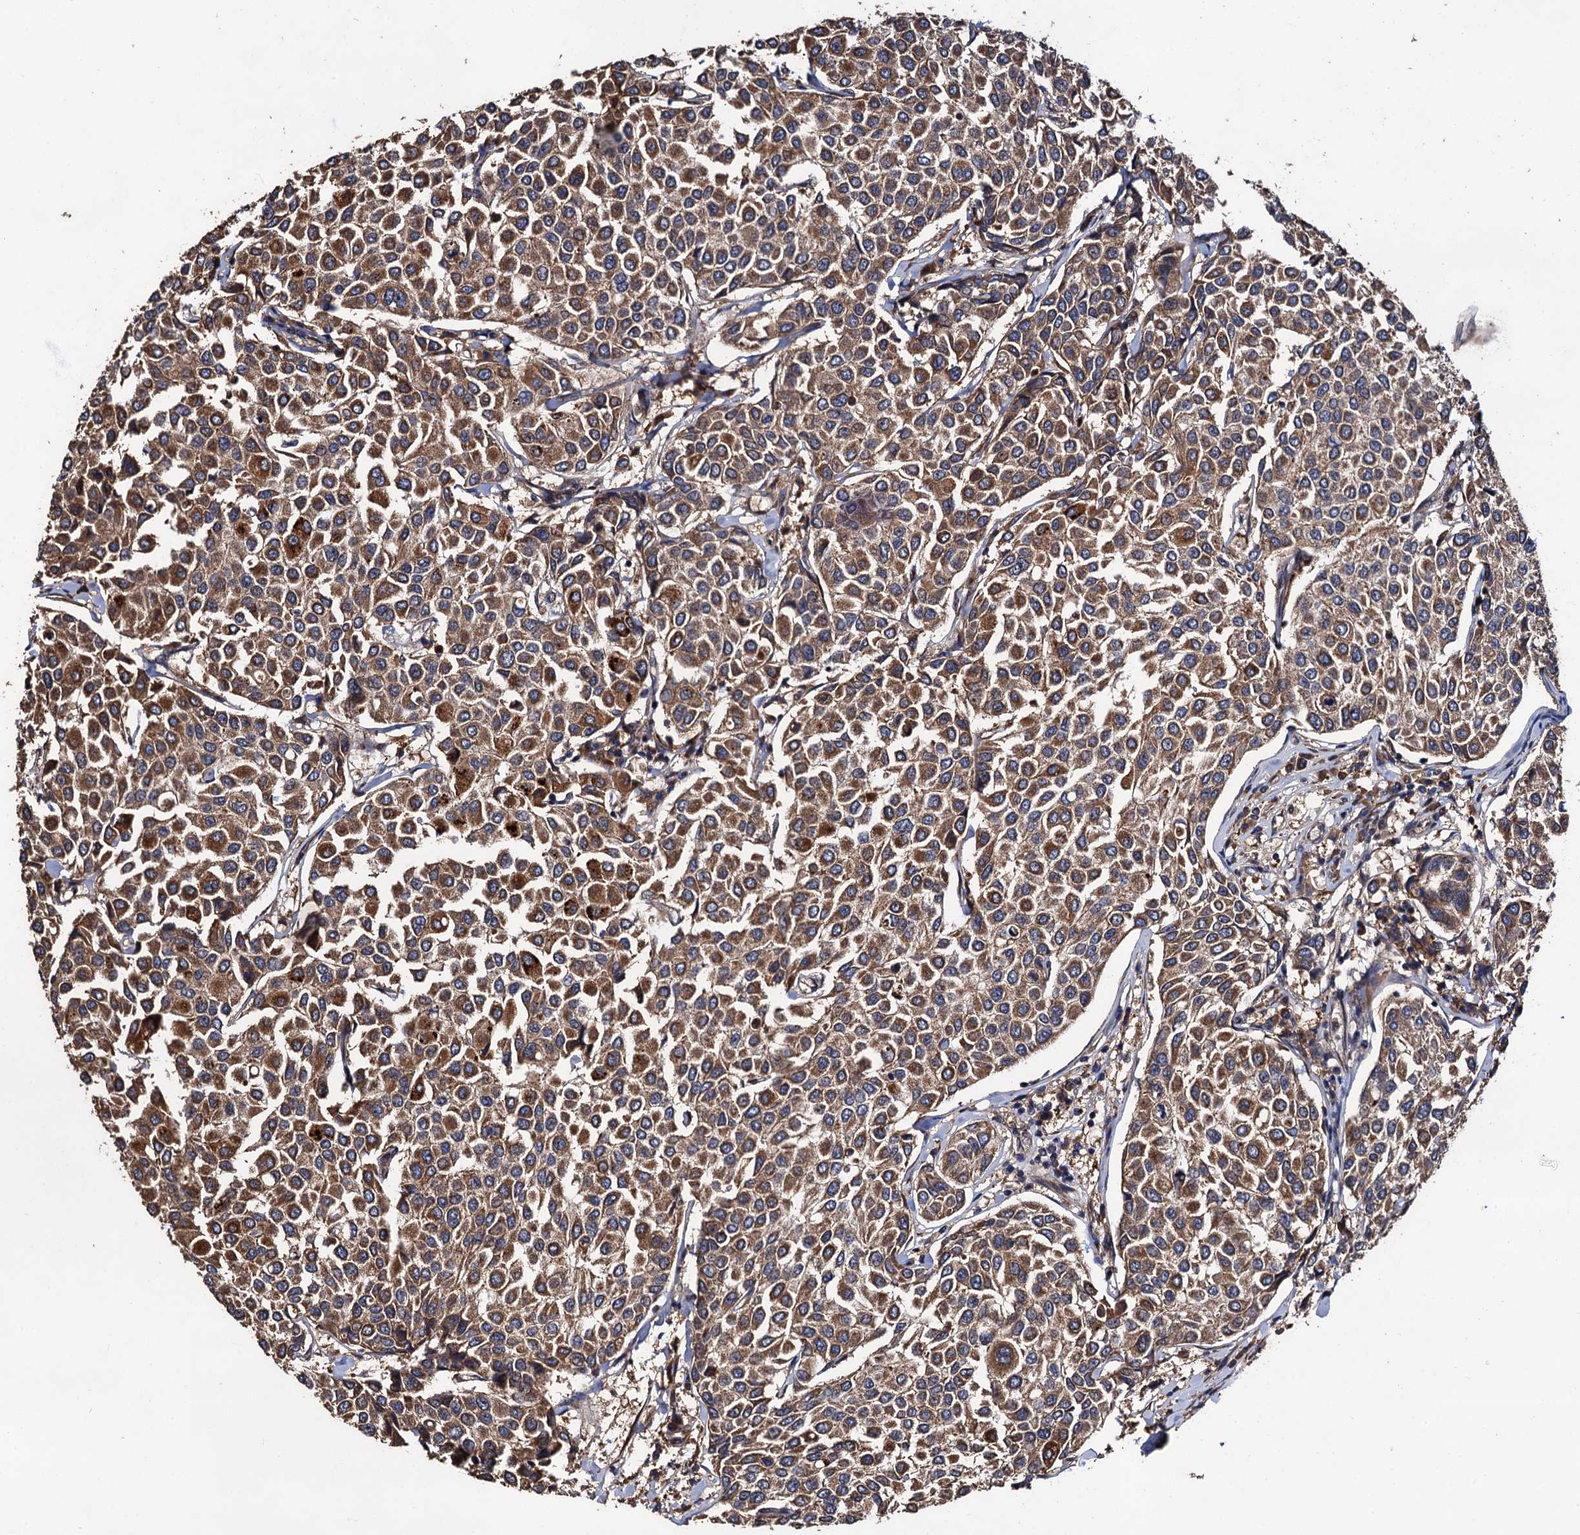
{"staining": {"intensity": "moderate", "quantity": ">75%", "location": "cytoplasmic/membranous"}, "tissue": "breast cancer", "cell_type": "Tumor cells", "image_type": "cancer", "snomed": [{"axis": "morphology", "description": "Duct carcinoma"}, {"axis": "topography", "description": "Breast"}], "caption": "Invasive ductal carcinoma (breast) stained with a brown dye shows moderate cytoplasmic/membranous positive expression in approximately >75% of tumor cells.", "gene": "MIER2", "patient": {"sex": "female", "age": 55}}